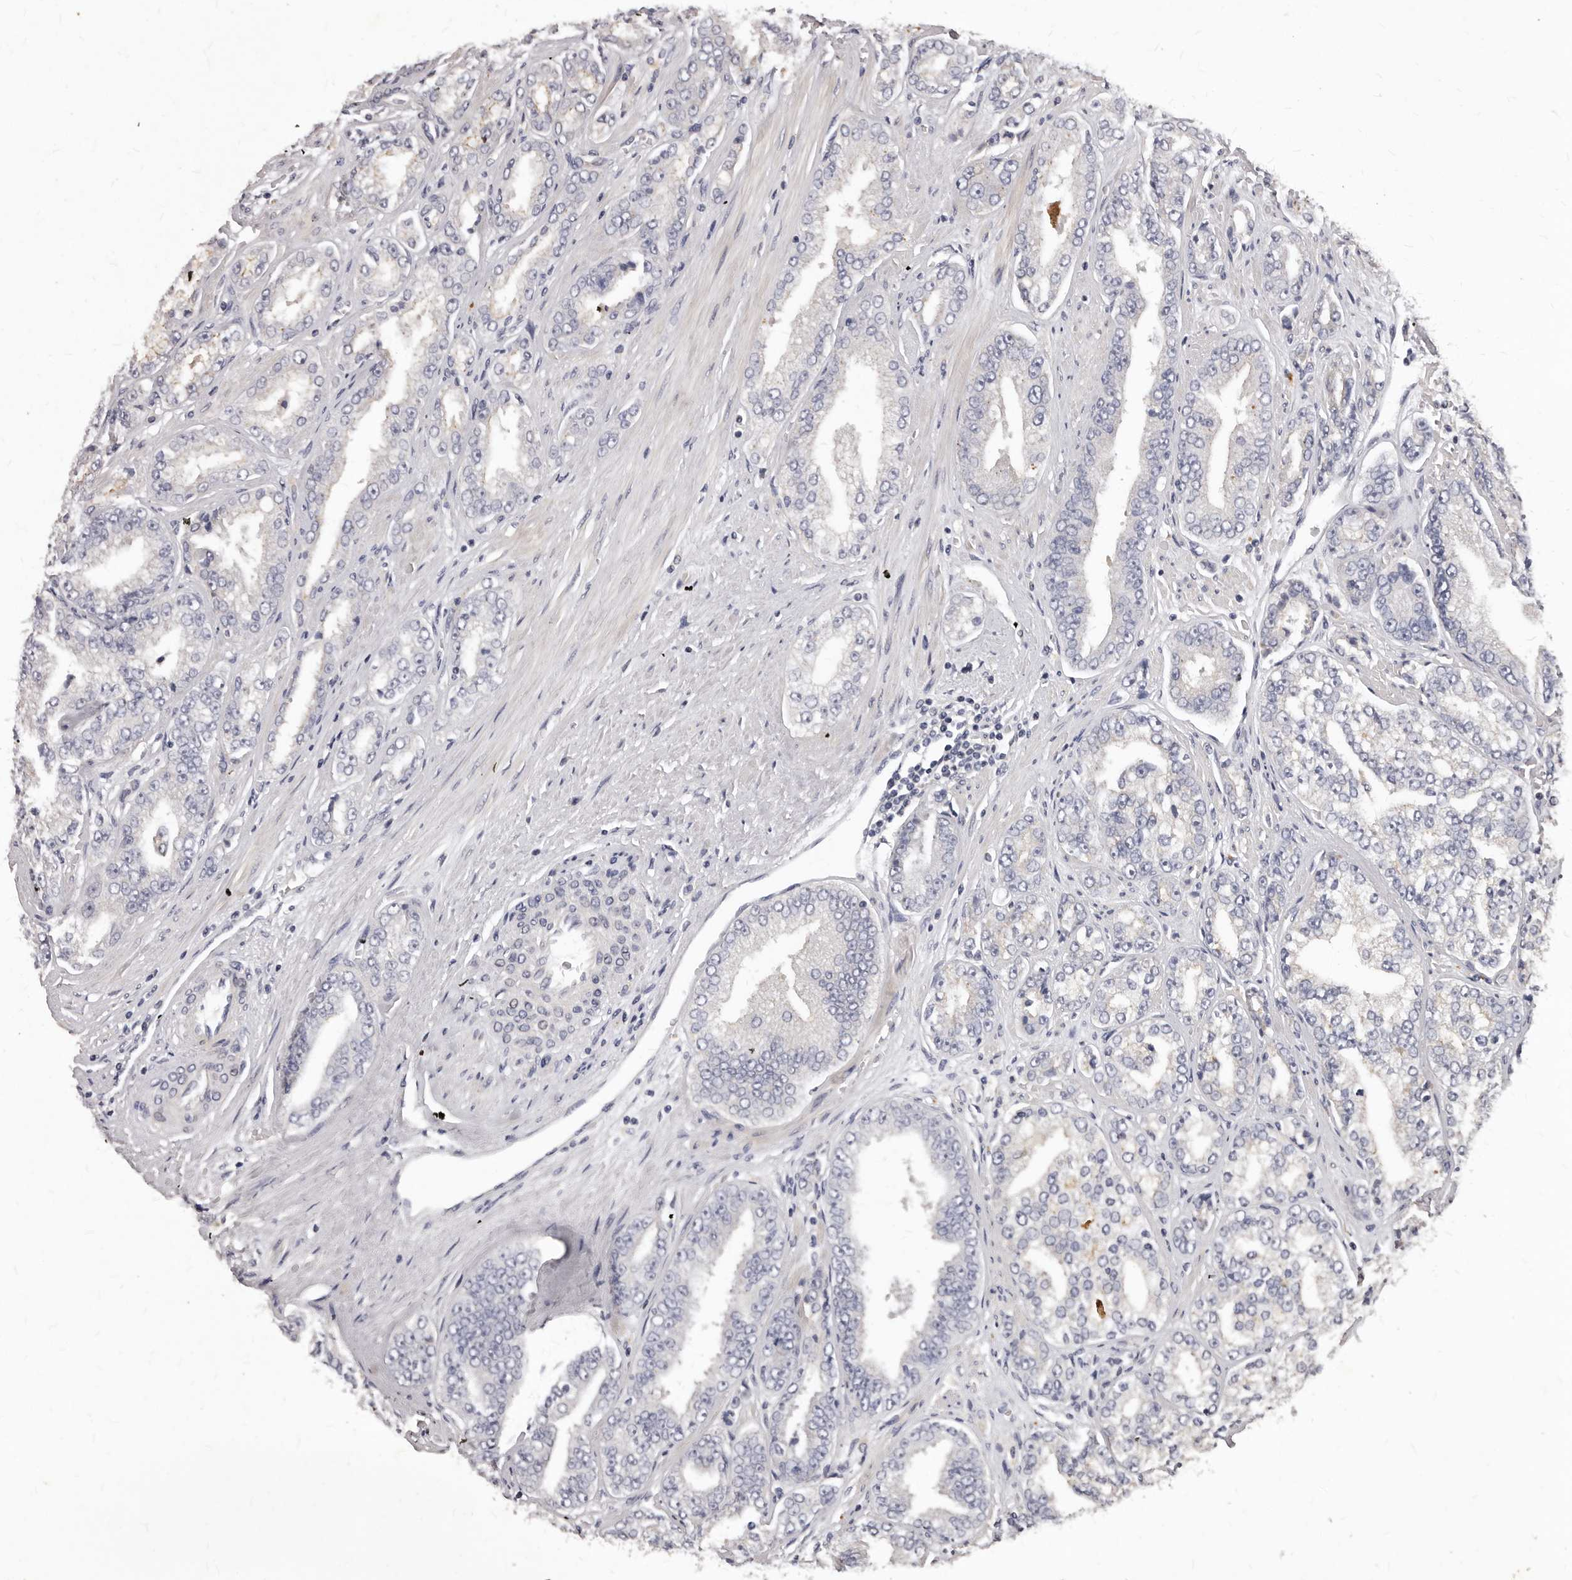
{"staining": {"intensity": "negative", "quantity": "none", "location": "none"}, "tissue": "prostate cancer", "cell_type": "Tumor cells", "image_type": "cancer", "snomed": [{"axis": "morphology", "description": "Adenocarcinoma, High grade"}, {"axis": "topography", "description": "Prostate"}], "caption": "Tumor cells are negative for protein expression in human high-grade adenocarcinoma (prostate). (DAB (3,3'-diaminobenzidine) IHC with hematoxylin counter stain).", "gene": "GPRC5C", "patient": {"sex": "male", "age": 71}}